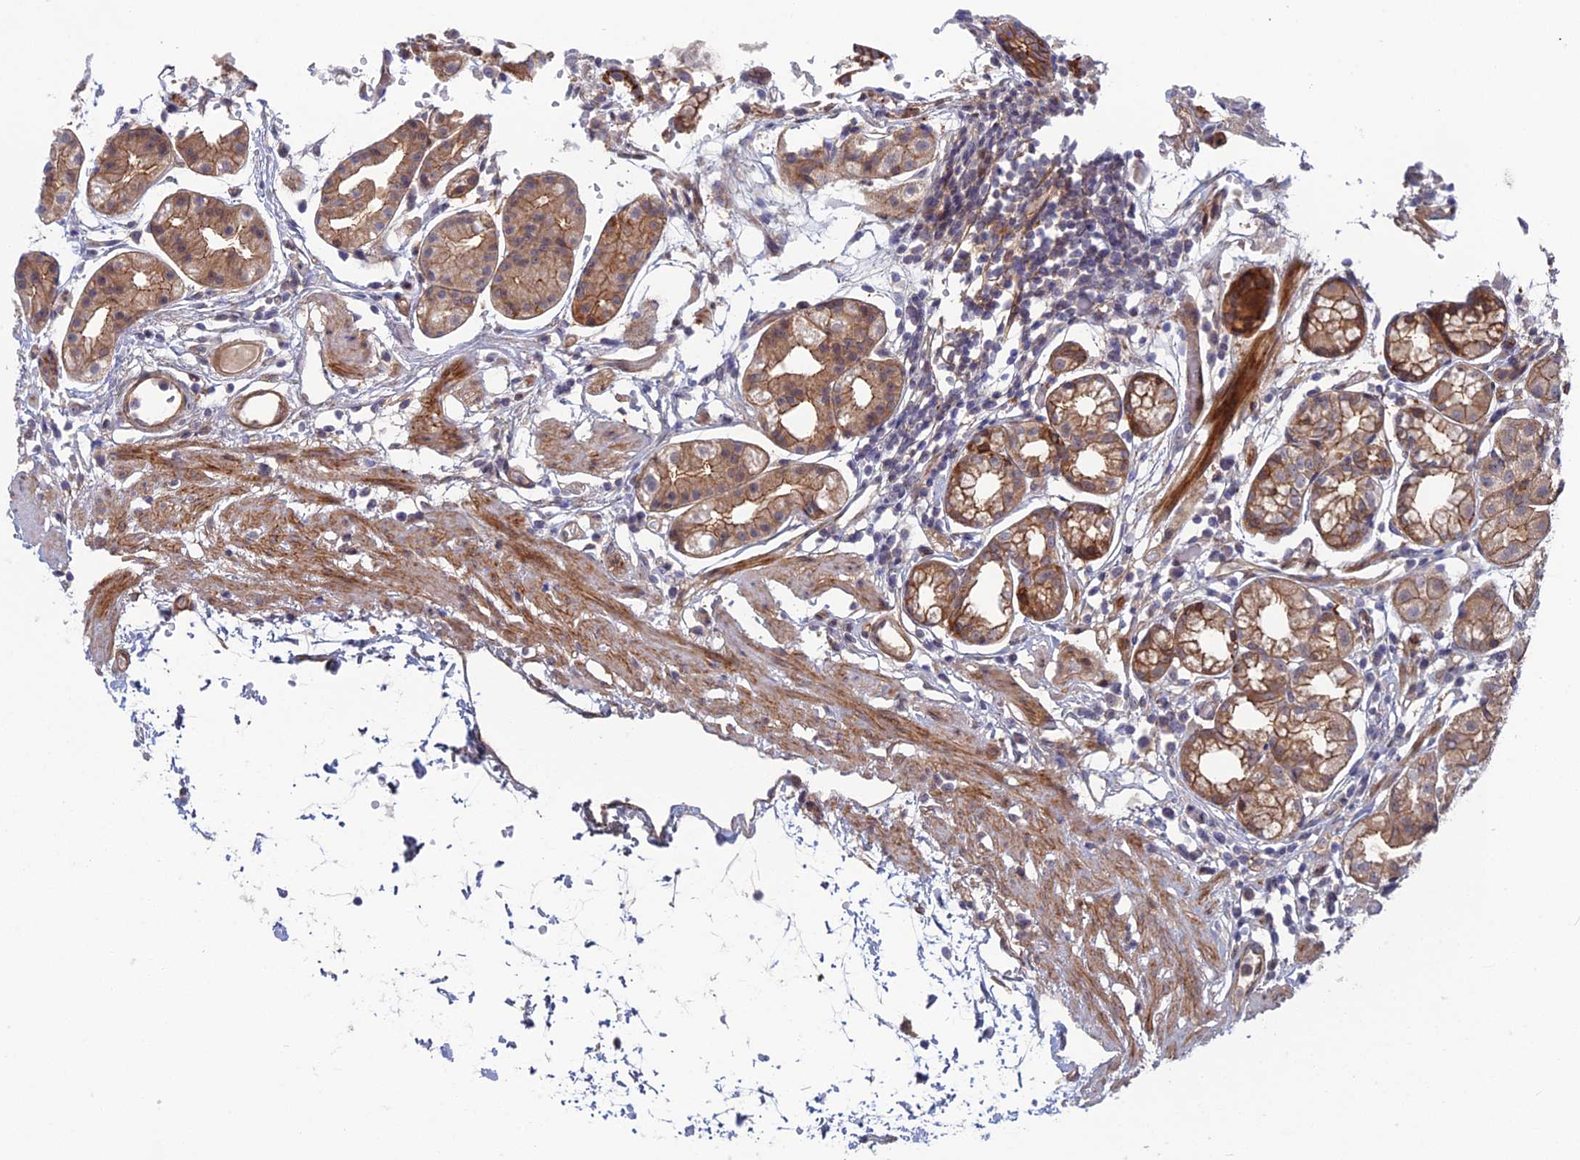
{"staining": {"intensity": "moderate", "quantity": ">75%", "location": "cytoplasmic/membranous"}, "tissue": "stomach", "cell_type": "Glandular cells", "image_type": "normal", "snomed": [{"axis": "morphology", "description": "Normal tissue, NOS"}, {"axis": "topography", "description": "Stomach"}], "caption": "This histopathology image demonstrates immunohistochemistry (IHC) staining of unremarkable human stomach, with medium moderate cytoplasmic/membranous staining in about >75% of glandular cells.", "gene": "ABHD1", "patient": {"sex": "female", "age": 57}}